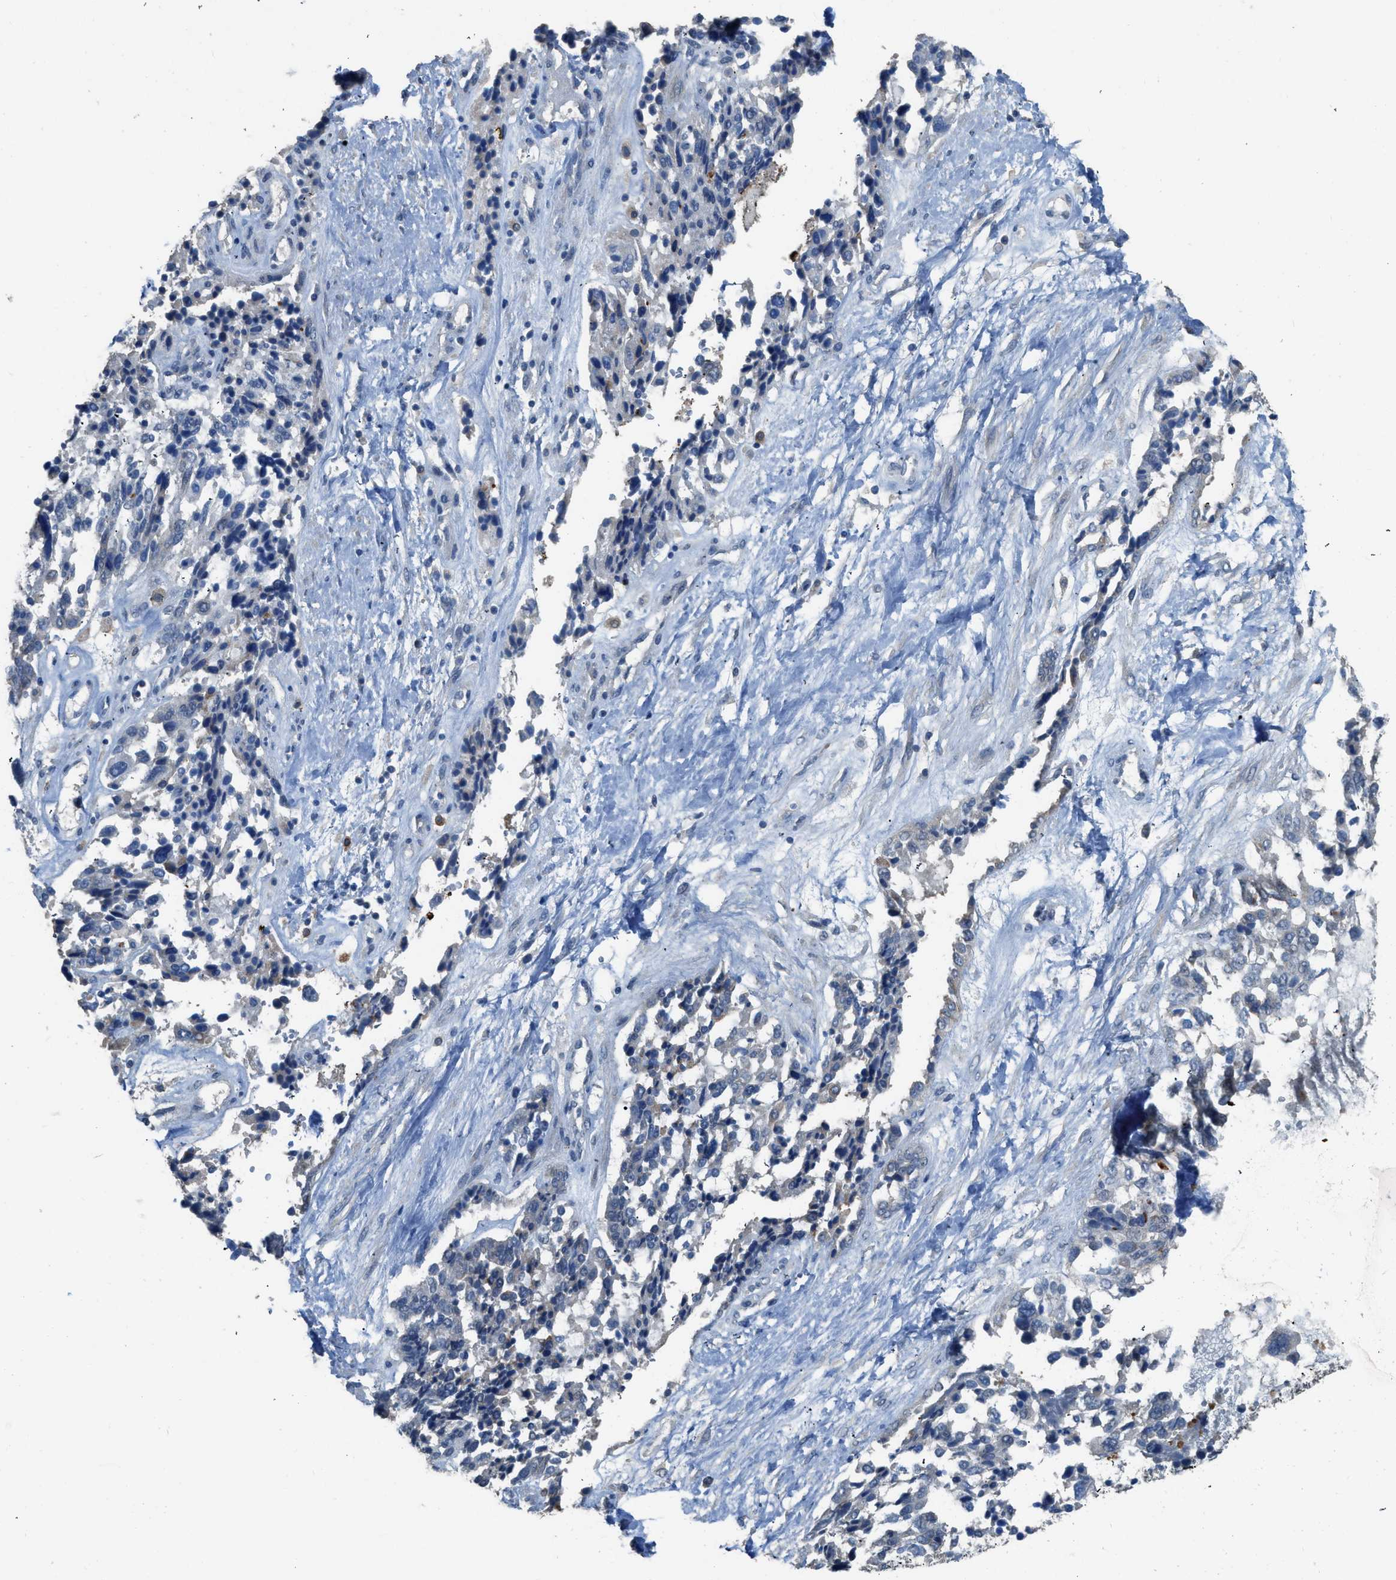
{"staining": {"intensity": "negative", "quantity": "none", "location": "none"}, "tissue": "ovarian cancer", "cell_type": "Tumor cells", "image_type": "cancer", "snomed": [{"axis": "morphology", "description": "Cystadenocarcinoma, serous, NOS"}, {"axis": "topography", "description": "Ovary"}], "caption": "The image reveals no staining of tumor cells in ovarian cancer (serous cystadenocarcinoma).", "gene": "TIMD4", "patient": {"sex": "female", "age": 44}}